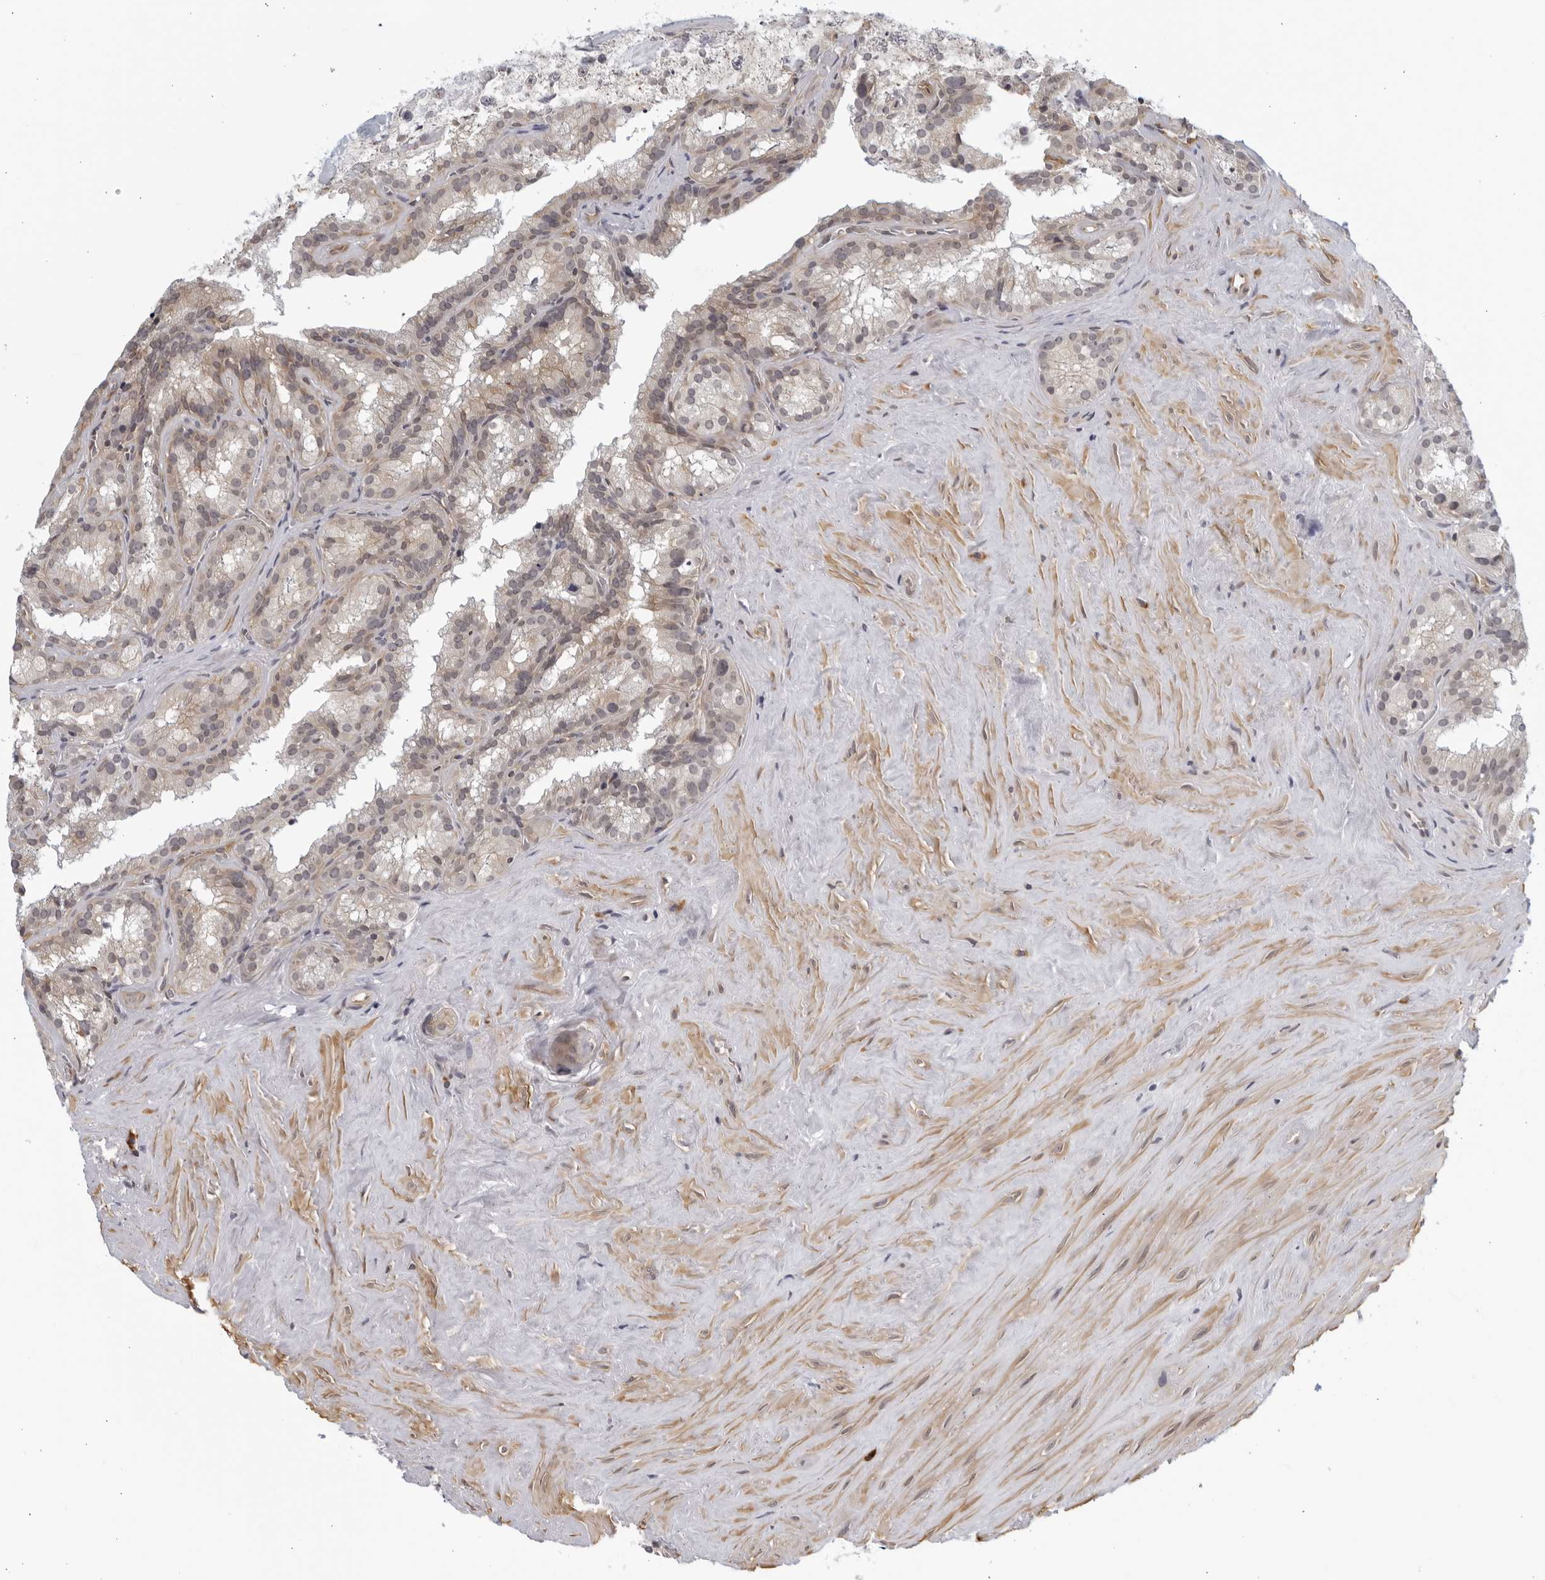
{"staining": {"intensity": "negative", "quantity": "none", "location": "none"}, "tissue": "seminal vesicle", "cell_type": "Glandular cells", "image_type": "normal", "snomed": [{"axis": "morphology", "description": "Normal tissue, NOS"}, {"axis": "topography", "description": "Prostate"}, {"axis": "topography", "description": "Seminal veicle"}], "caption": "IHC photomicrograph of unremarkable seminal vesicle: seminal vesicle stained with DAB exhibits no significant protein positivity in glandular cells. The staining is performed using DAB (3,3'-diaminobenzidine) brown chromogen with nuclei counter-stained in using hematoxylin.", "gene": "SERTAD4", "patient": {"sex": "male", "age": 59}}